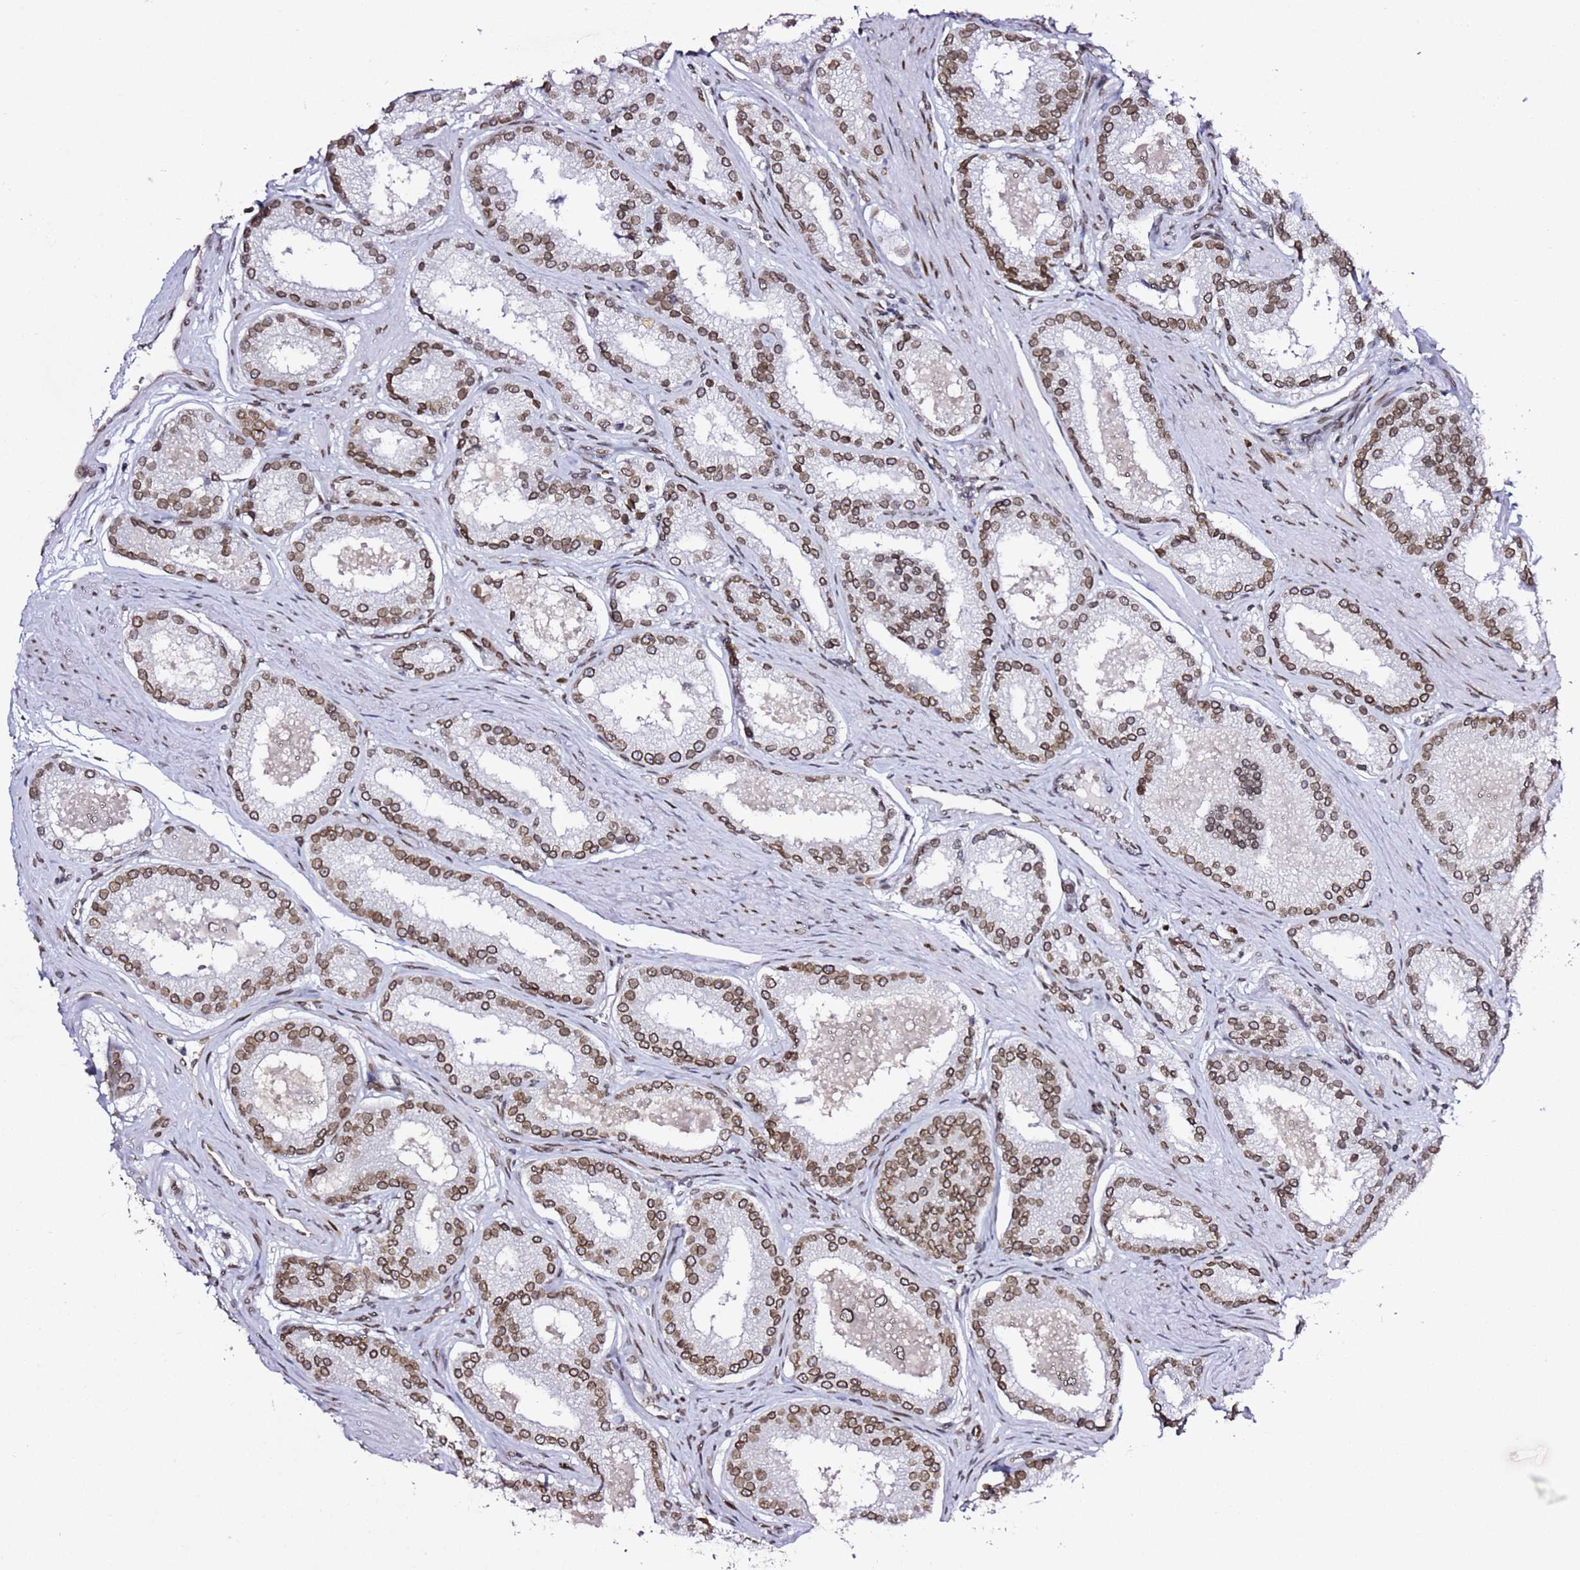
{"staining": {"intensity": "moderate", "quantity": ">75%", "location": "cytoplasmic/membranous,nuclear"}, "tissue": "prostate cancer", "cell_type": "Tumor cells", "image_type": "cancer", "snomed": [{"axis": "morphology", "description": "Adenocarcinoma, Low grade"}, {"axis": "topography", "description": "Prostate"}], "caption": "Human prostate cancer (adenocarcinoma (low-grade)) stained for a protein (brown) shows moderate cytoplasmic/membranous and nuclear positive staining in approximately >75% of tumor cells.", "gene": "POU6F1", "patient": {"sex": "male", "age": 59}}